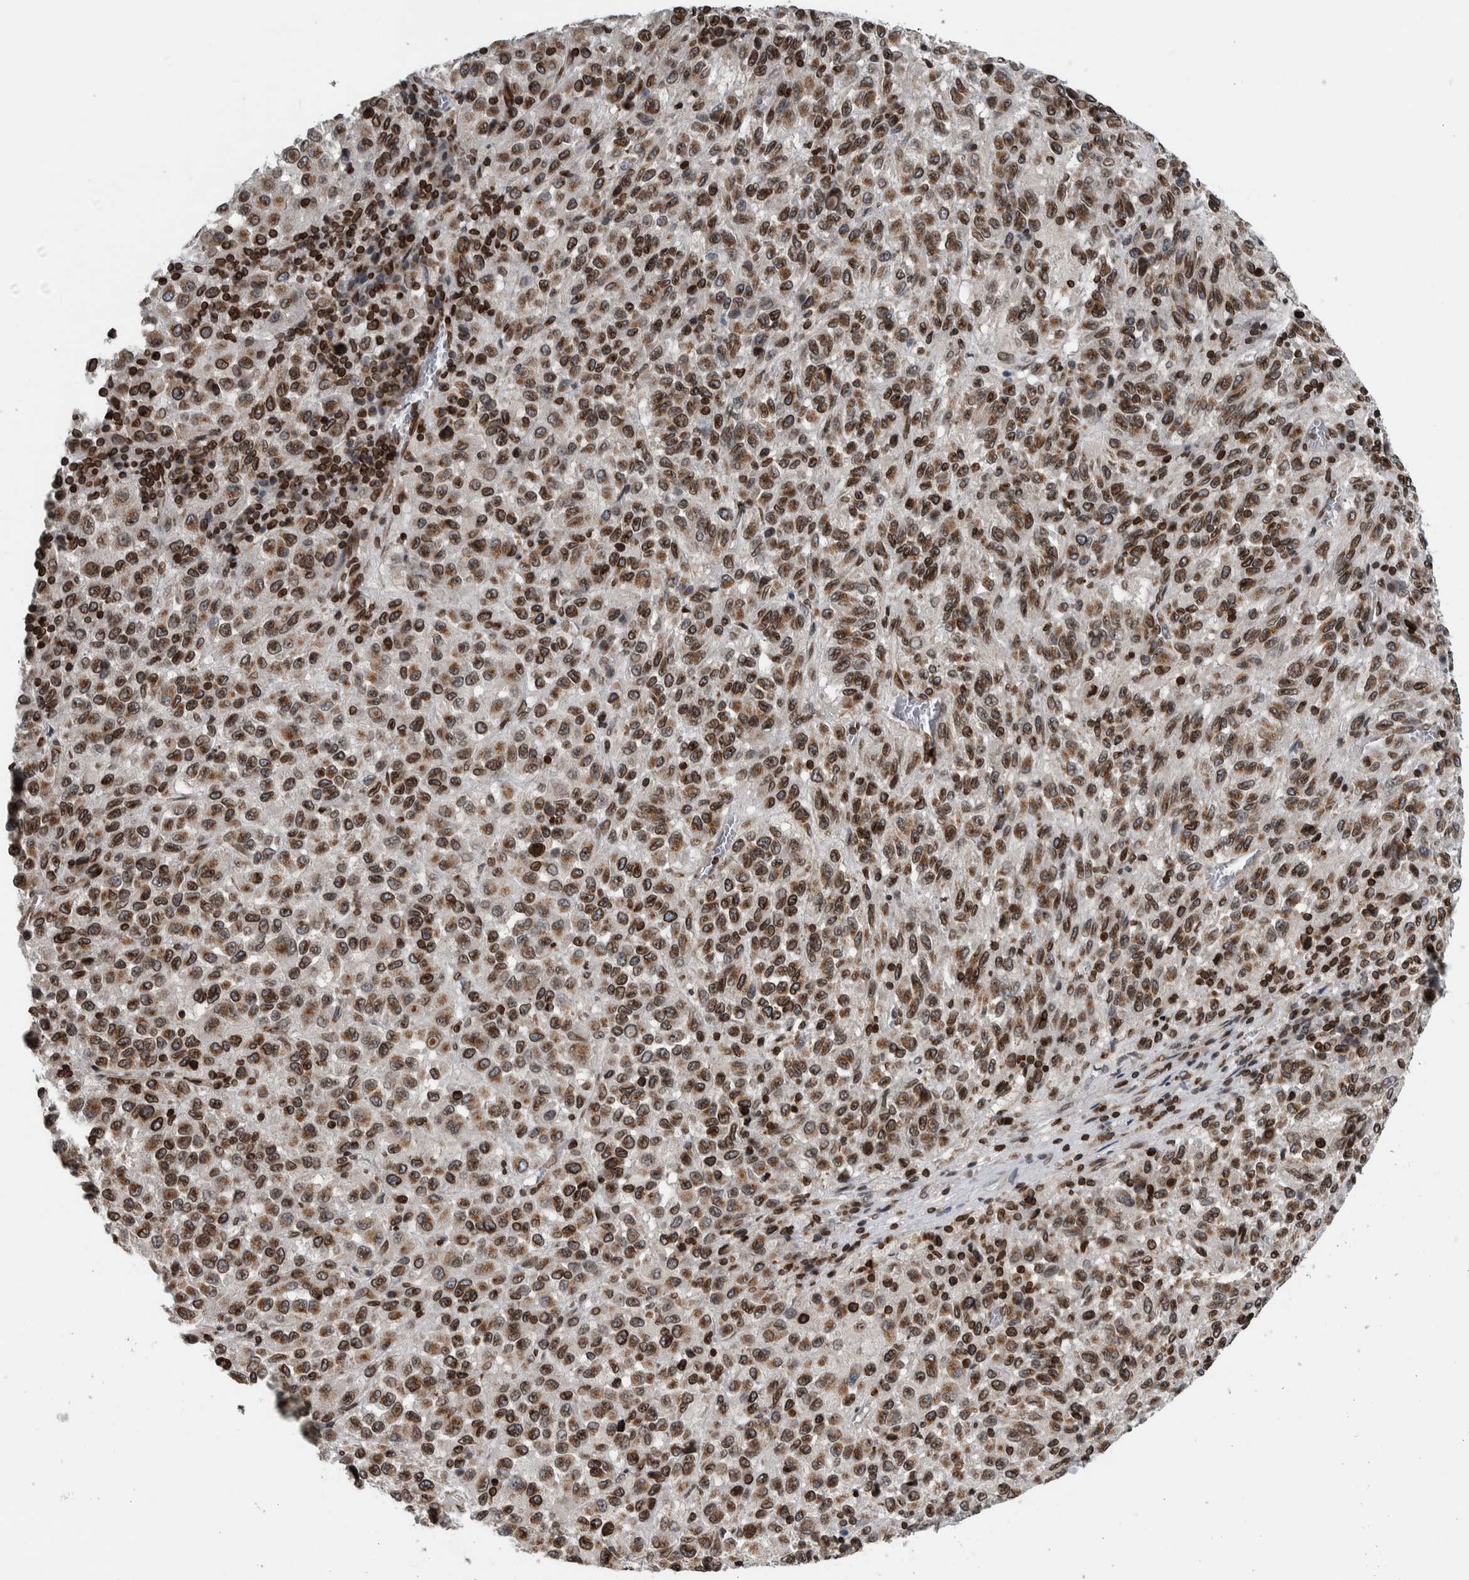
{"staining": {"intensity": "moderate", "quantity": ">75%", "location": "cytoplasmic/membranous,nuclear"}, "tissue": "skin cancer", "cell_type": "Tumor cells", "image_type": "cancer", "snomed": [{"axis": "morphology", "description": "Squamous cell carcinoma, NOS"}, {"axis": "topography", "description": "Skin"}], "caption": "Protein staining by immunohistochemistry reveals moderate cytoplasmic/membranous and nuclear positivity in approximately >75% of tumor cells in skin cancer.", "gene": "FAM135B", "patient": {"sex": "female", "age": 73}}